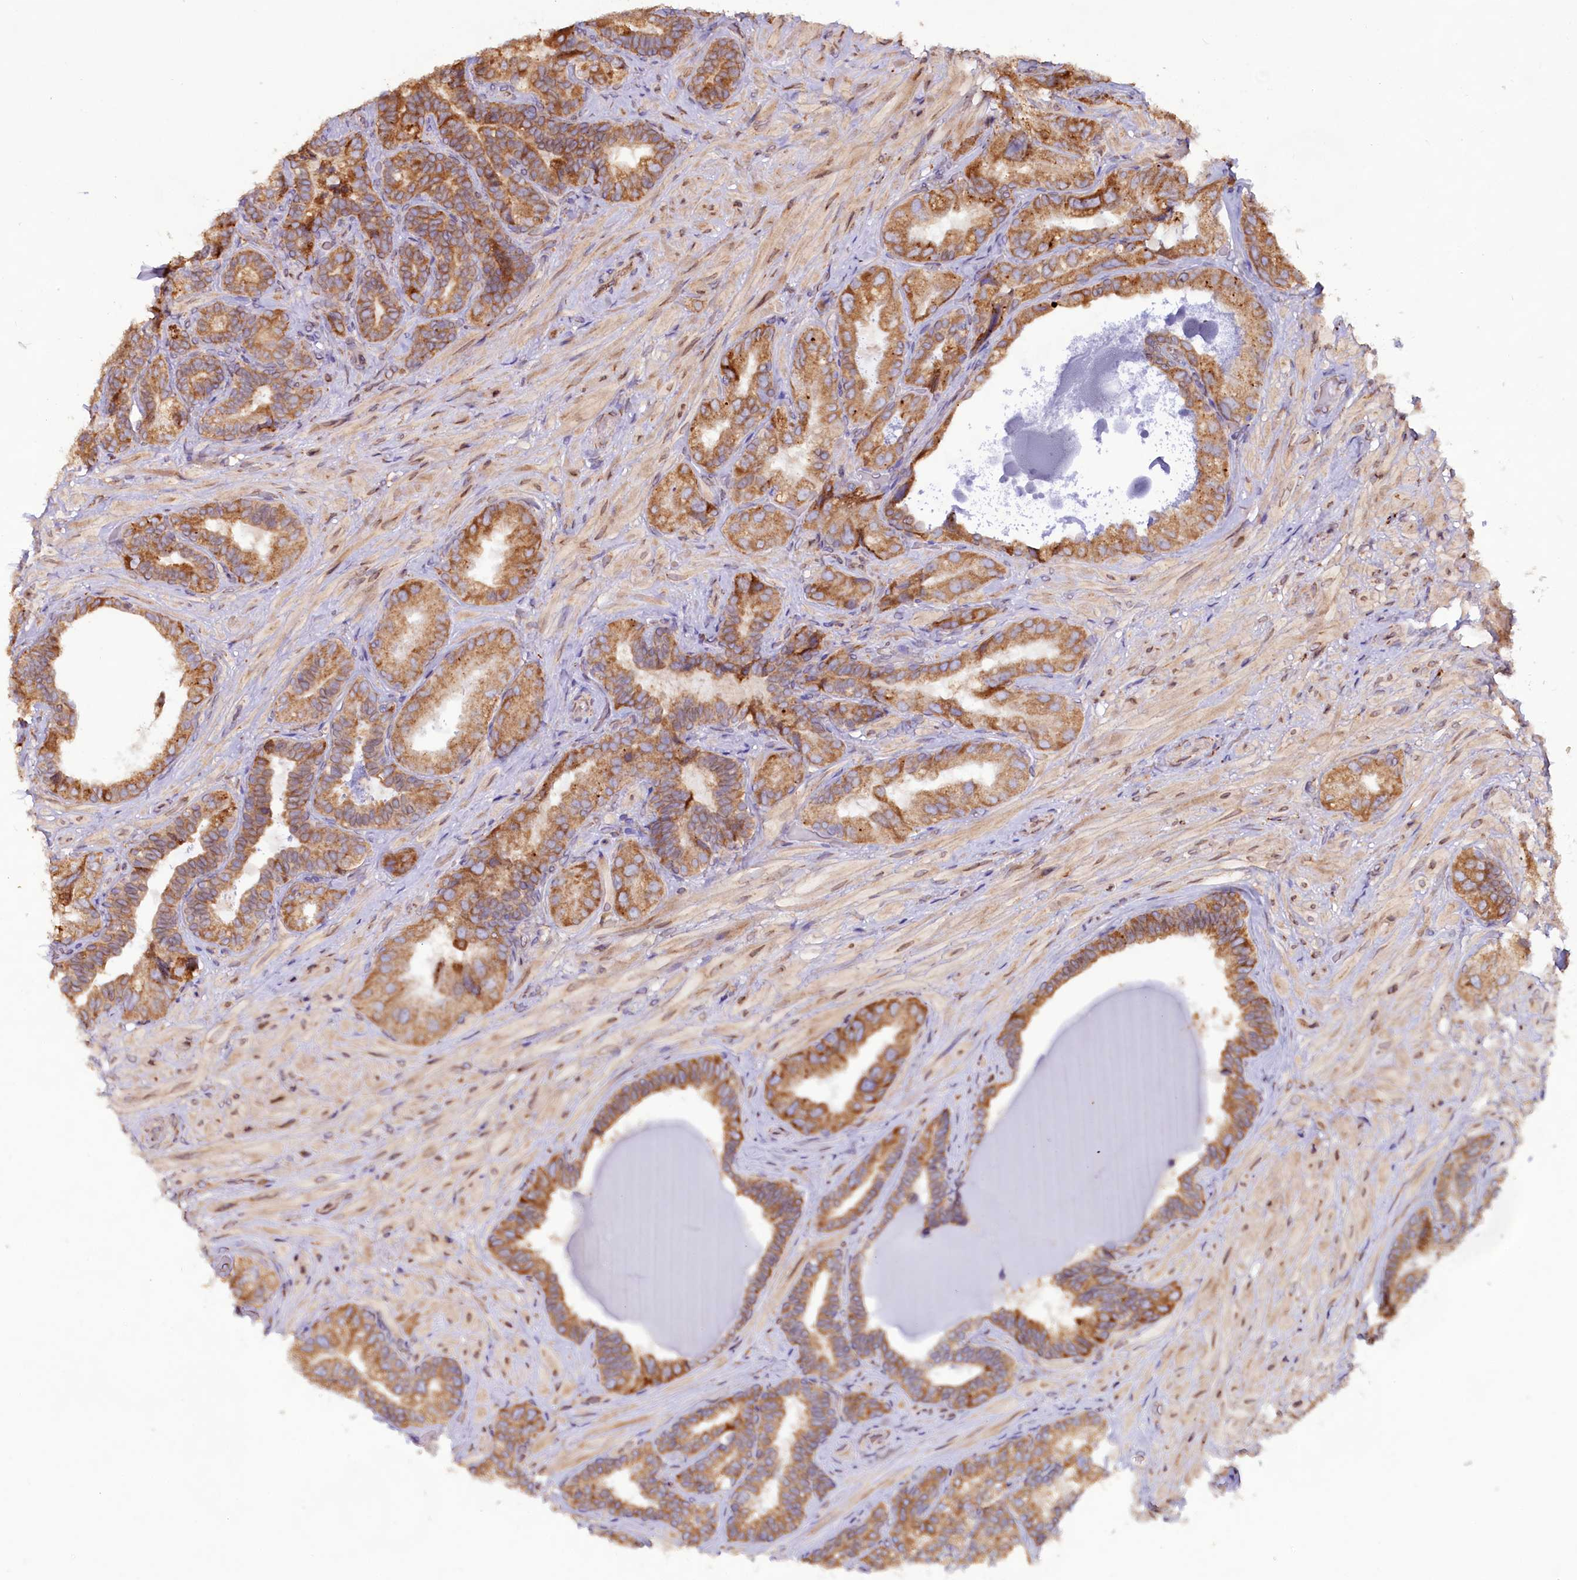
{"staining": {"intensity": "moderate", "quantity": ">75%", "location": "cytoplasmic/membranous"}, "tissue": "seminal vesicle", "cell_type": "Glandular cells", "image_type": "normal", "snomed": [{"axis": "morphology", "description": "Normal tissue, NOS"}, {"axis": "topography", "description": "Prostate and seminal vesicle, NOS"}, {"axis": "topography", "description": "Prostate"}, {"axis": "topography", "description": "Seminal veicle"}], "caption": "IHC of unremarkable seminal vesicle reveals medium levels of moderate cytoplasmic/membranous staining in approximately >75% of glandular cells.", "gene": "TBC1D19", "patient": {"sex": "male", "age": 67}}